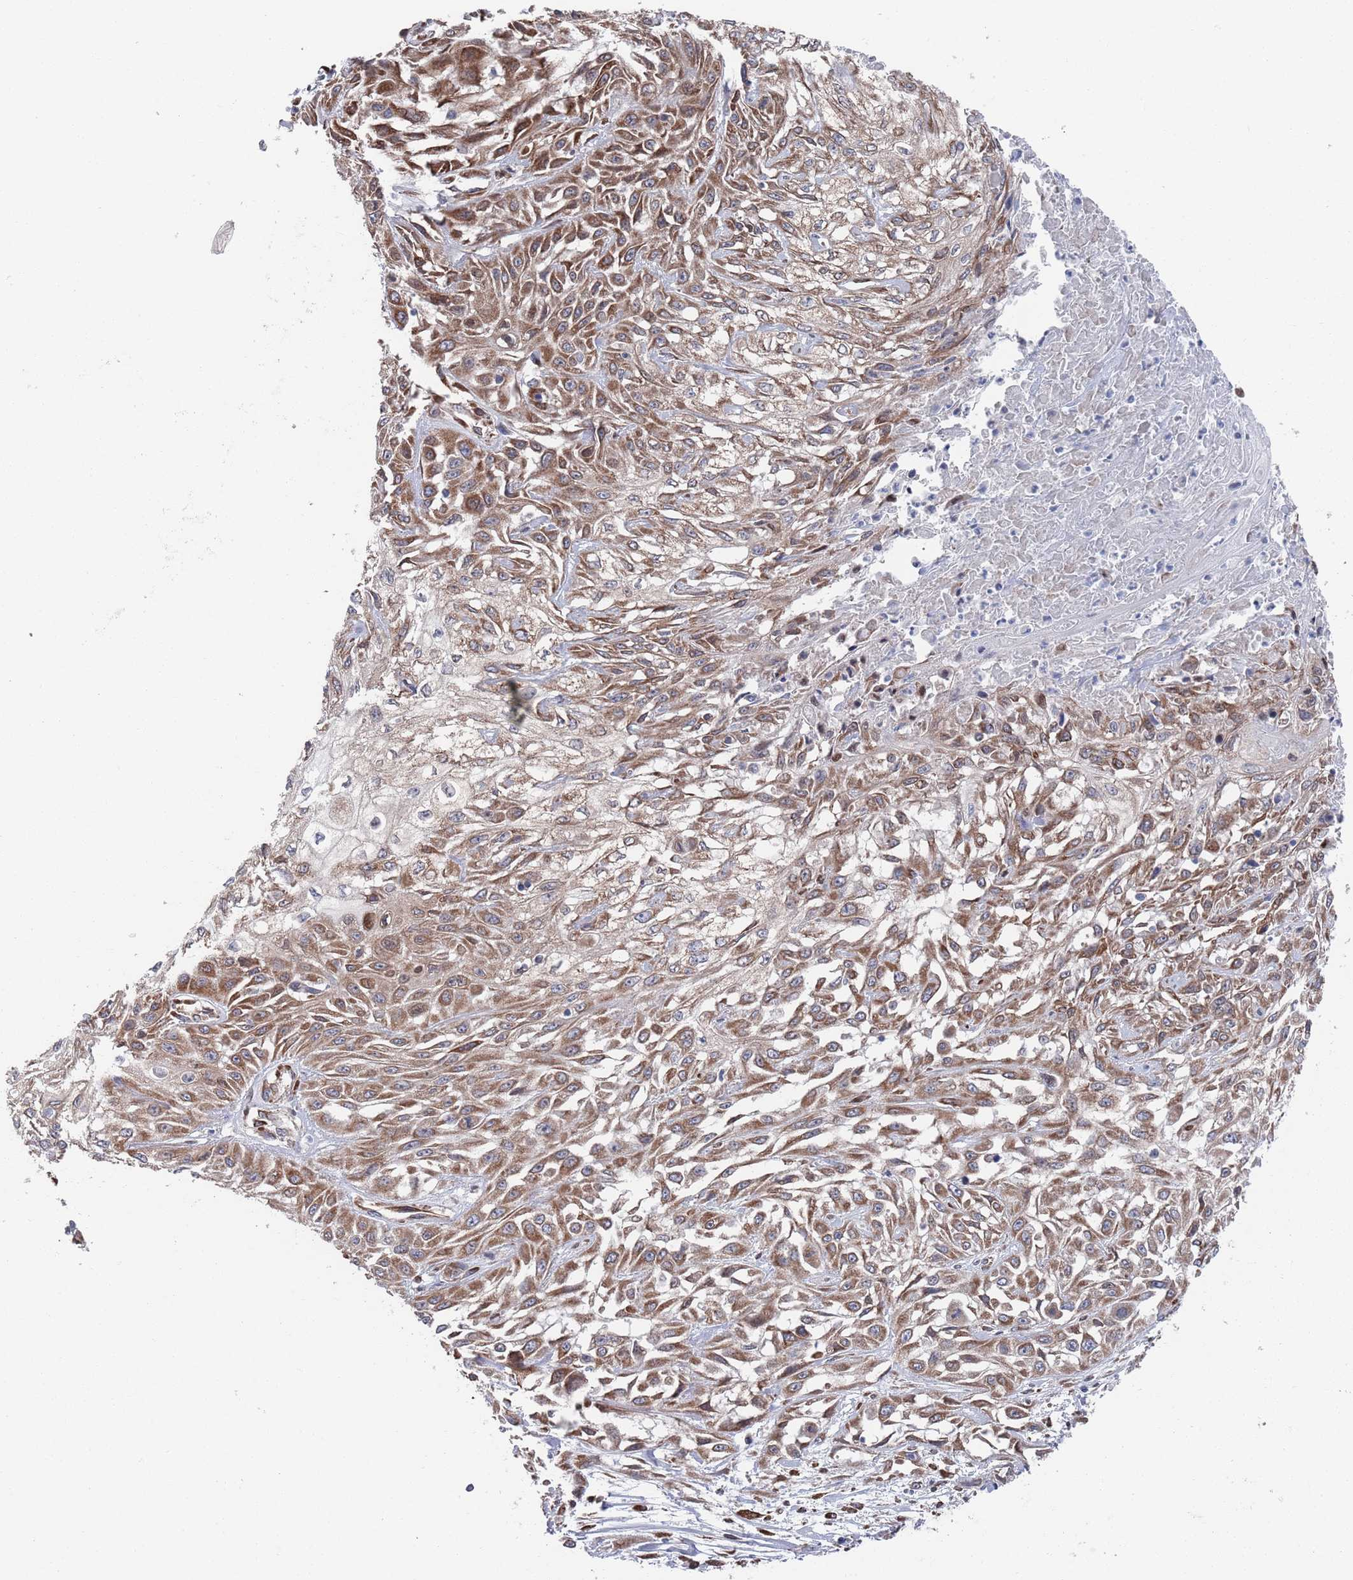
{"staining": {"intensity": "moderate", "quantity": ">75%", "location": "cytoplasmic/membranous"}, "tissue": "skin cancer", "cell_type": "Tumor cells", "image_type": "cancer", "snomed": [{"axis": "morphology", "description": "Squamous cell carcinoma, NOS"}, {"axis": "morphology", "description": "Squamous cell carcinoma, metastatic, NOS"}, {"axis": "topography", "description": "Skin"}, {"axis": "topography", "description": "Lymph node"}], "caption": "Moderate cytoplasmic/membranous staining for a protein is appreciated in approximately >75% of tumor cells of skin squamous cell carcinoma using immunohistochemistry.", "gene": "CCDC106", "patient": {"sex": "male", "age": 75}}